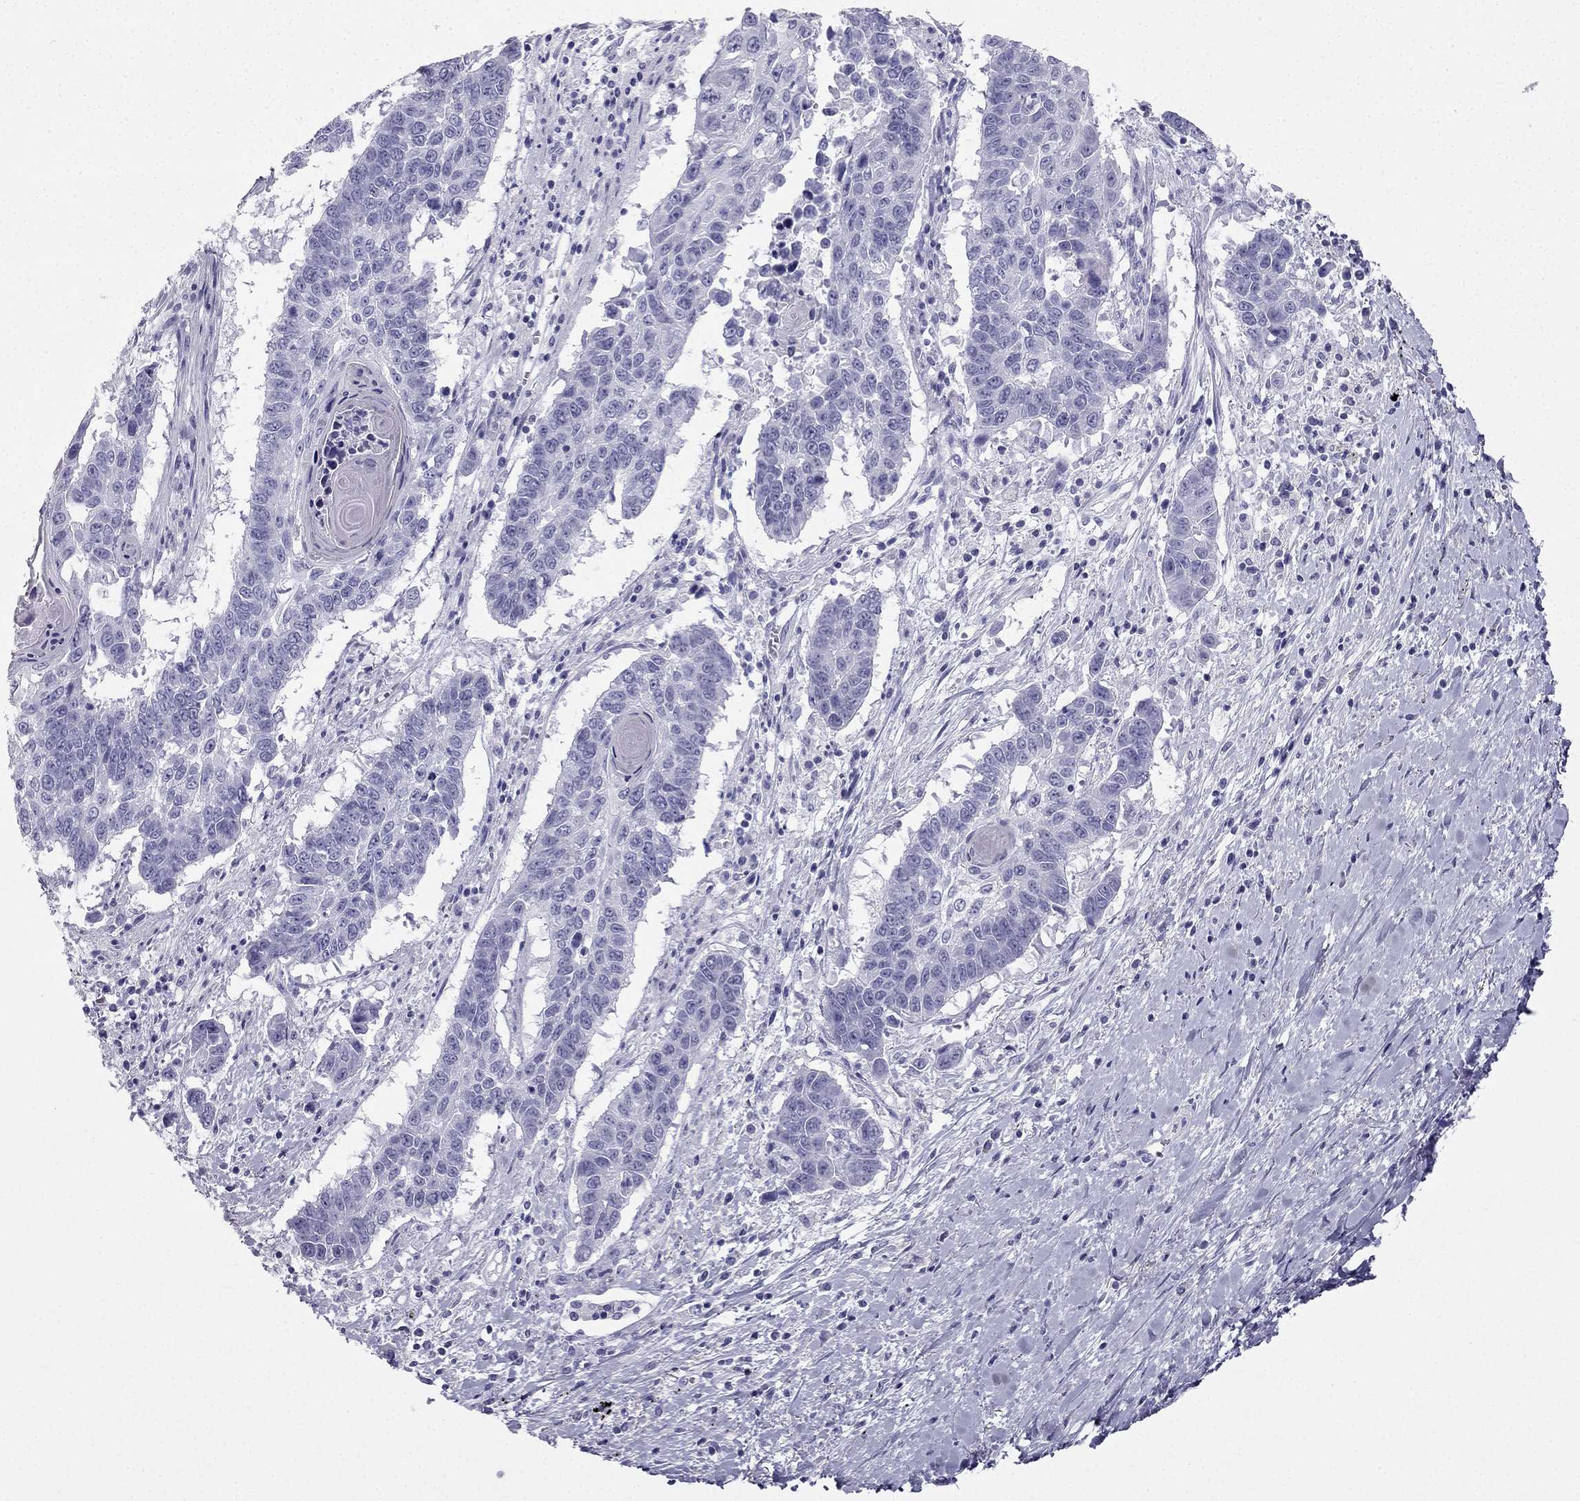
{"staining": {"intensity": "negative", "quantity": "none", "location": "none"}, "tissue": "lung cancer", "cell_type": "Tumor cells", "image_type": "cancer", "snomed": [{"axis": "morphology", "description": "Squamous cell carcinoma, NOS"}, {"axis": "topography", "description": "Lung"}], "caption": "This is a micrograph of IHC staining of lung squamous cell carcinoma, which shows no staining in tumor cells.", "gene": "TFF3", "patient": {"sex": "male", "age": 73}}